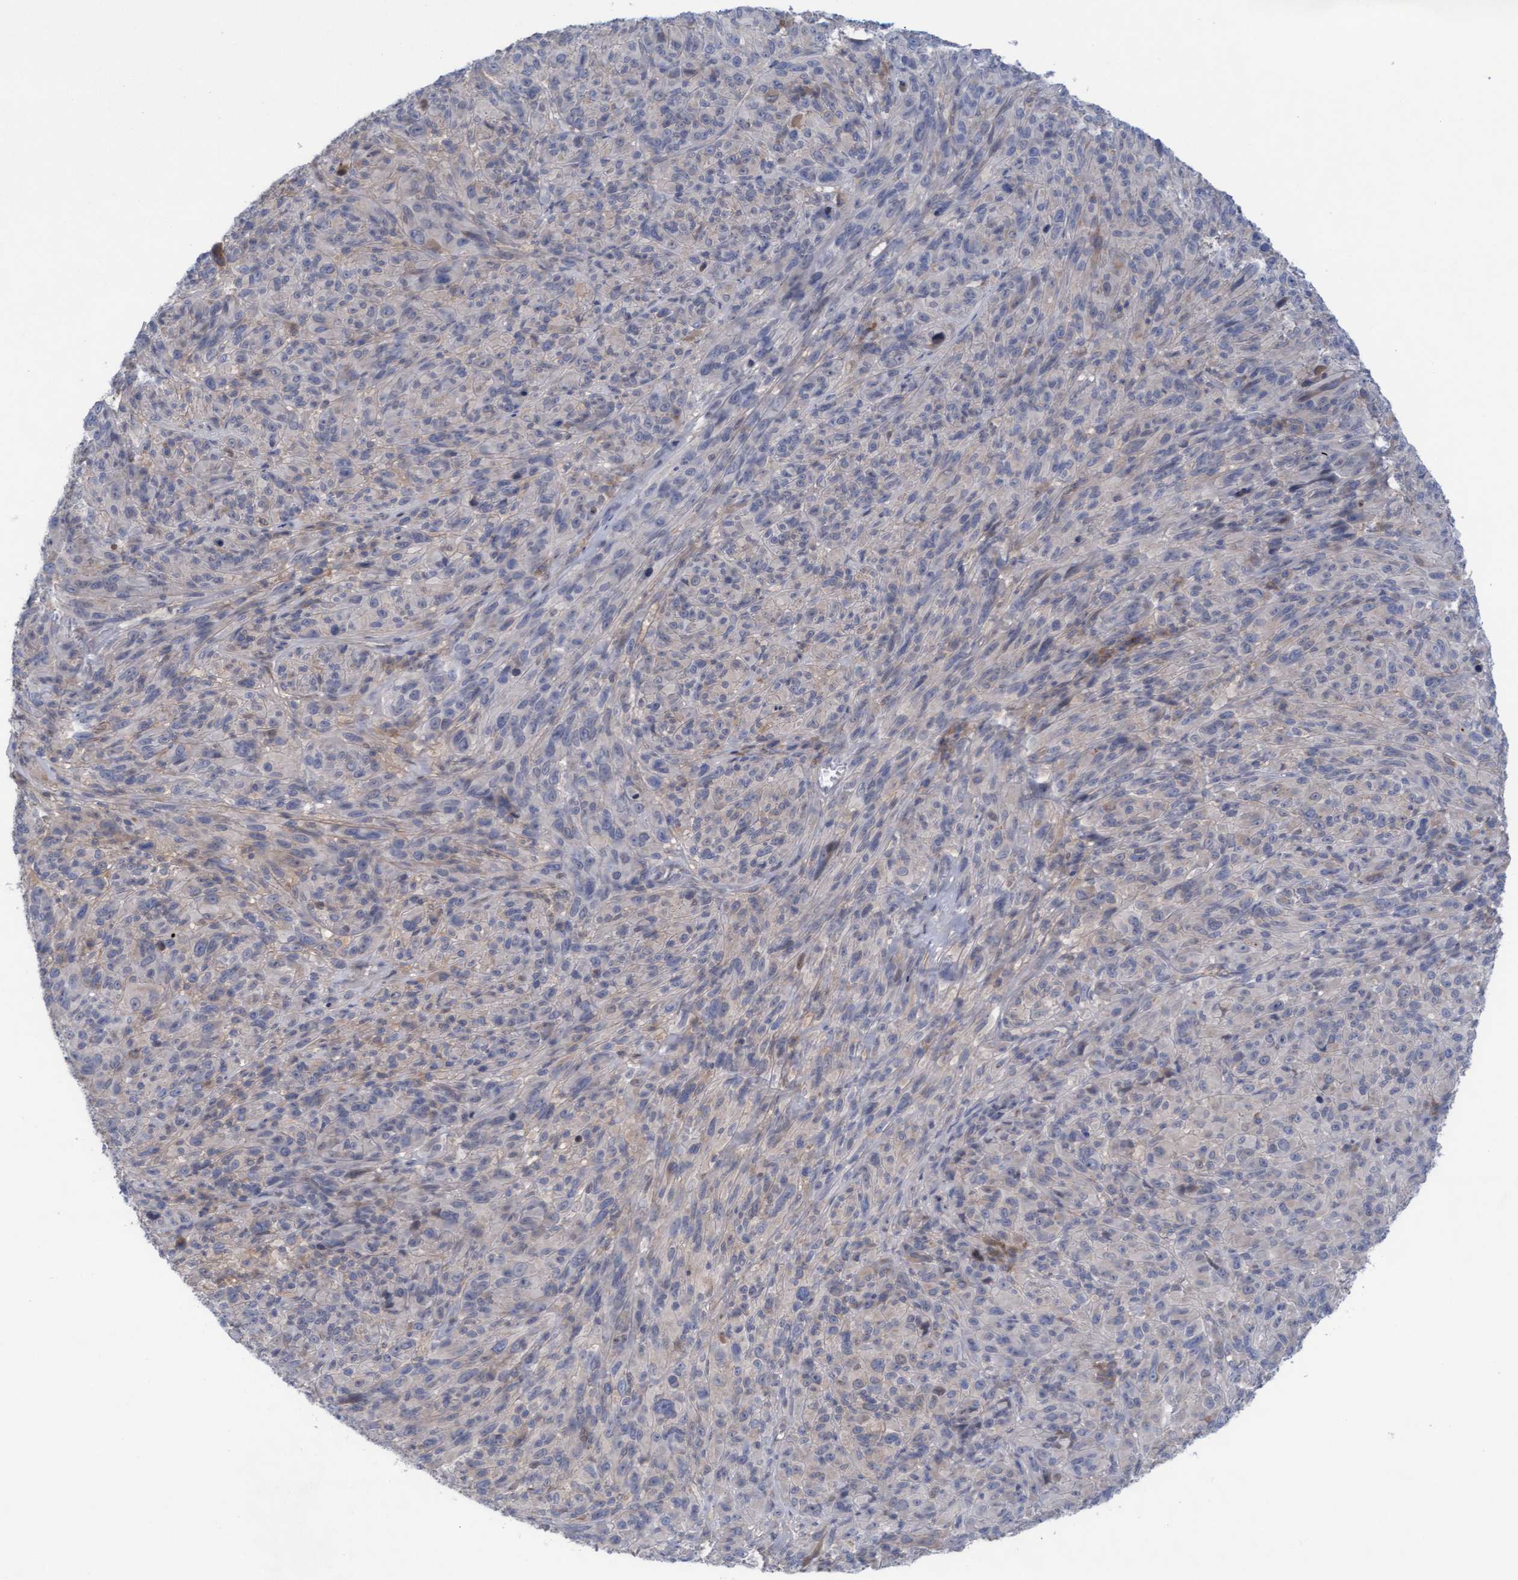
{"staining": {"intensity": "negative", "quantity": "none", "location": "none"}, "tissue": "melanoma", "cell_type": "Tumor cells", "image_type": "cancer", "snomed": [{"axis": "morphology", "description": "Malignant melanoma, NOS"}, {"axis": "topography", "description": "Skin of head"}], "caption": "A micrograph of melanoma stained for a protein exhibits no brown staining in tumor cells.", "gene": "PLCD1", "patient": {"sex": "male", "age": 96}}